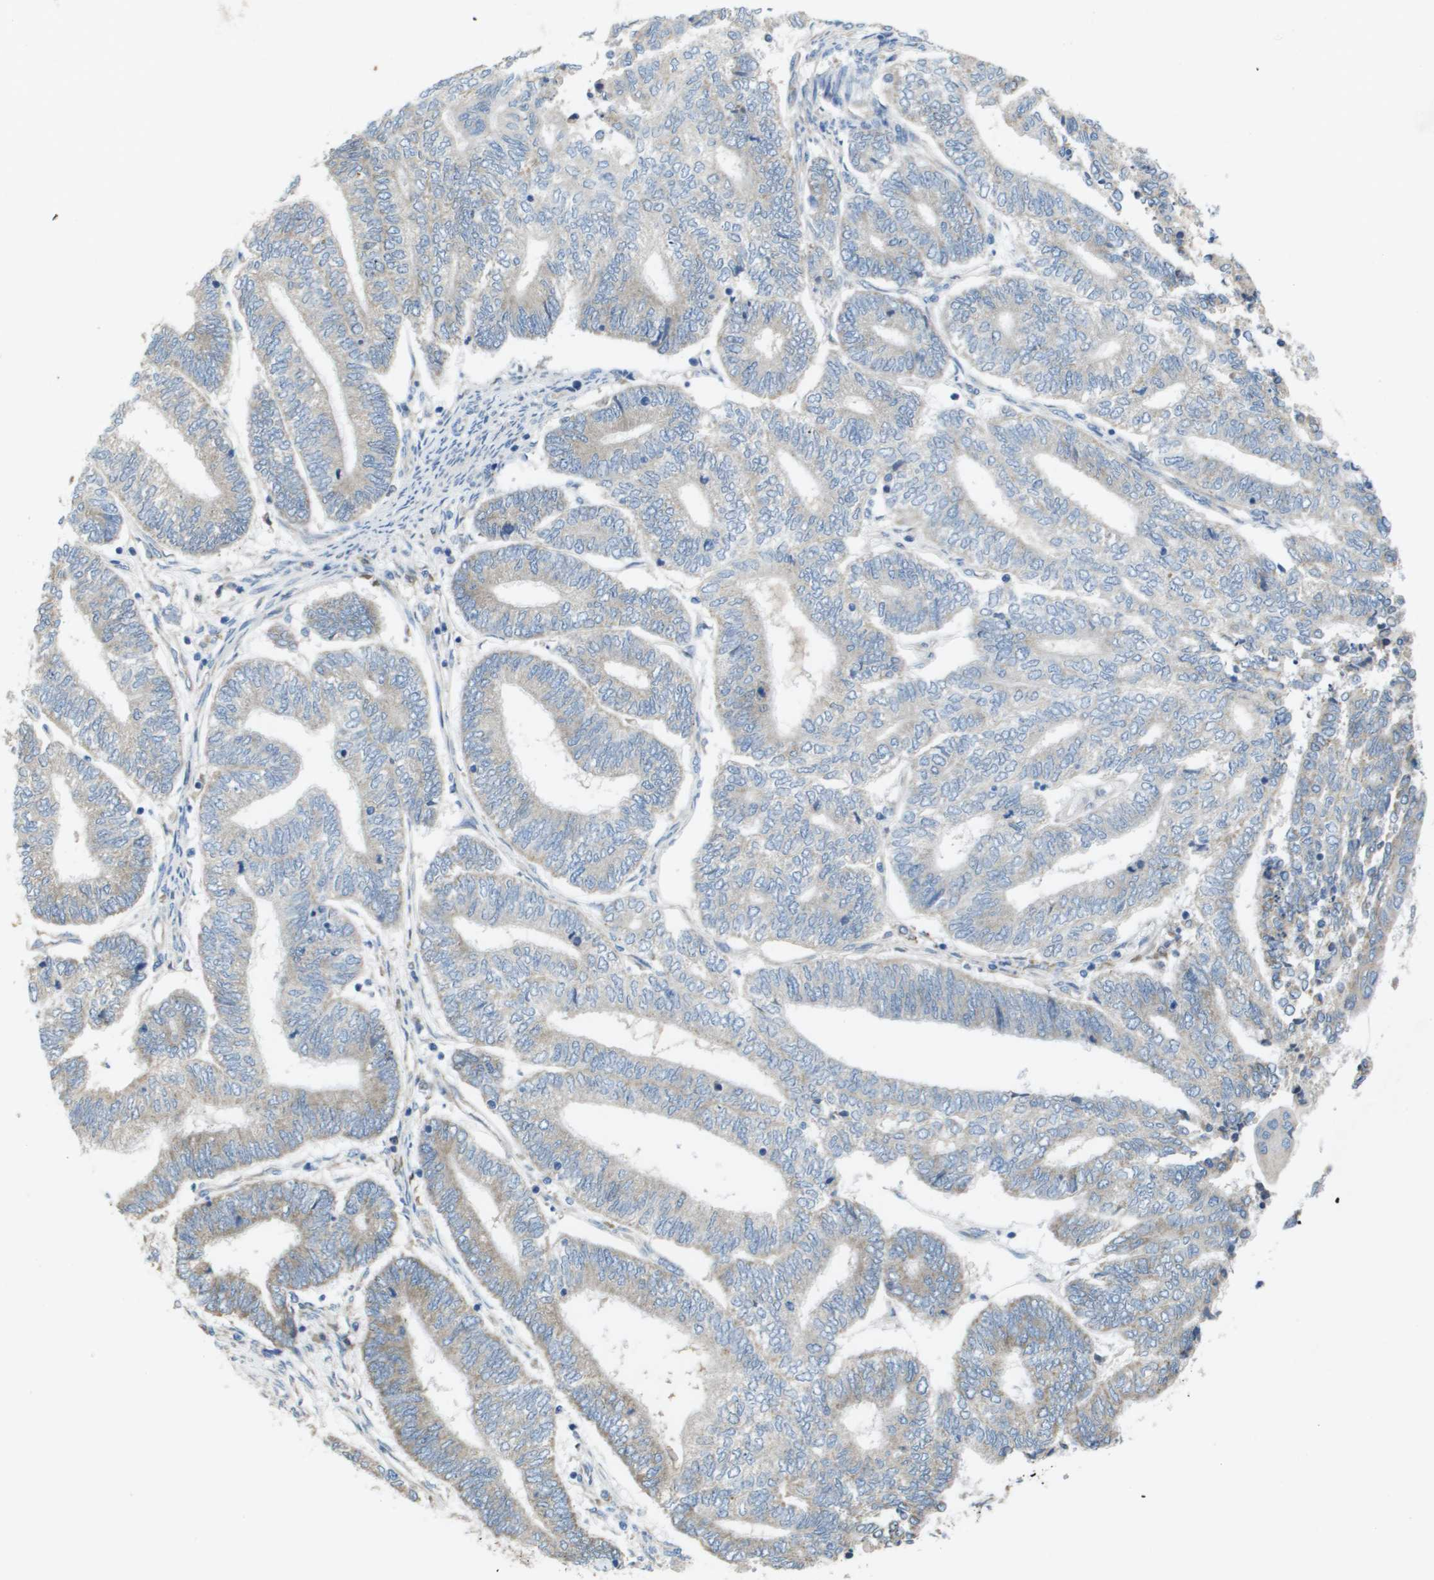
{"staining": {"intensity": "weak", "quantity": "25%-75%", "location": "cytoplasmic/membranous"}, "tissue": "endometrial cancer", "cell_type": "Tumor cells", "image_type": "cancer", "snomed": [{"axis": "morphology", "description": "Adenocarcinoma, NOS"}, {"axis": "topography", "description": "Uterus"}, {"axis": "topography", "description": "Endometrium"}], "caption": "A photomicrograph showing weak cytoplasmic/membranous staining in approximately 25%-75% of tumor cells in adenocarcinoma (endometrial), as visualized by brown immunohistochemical staining.", "gene": "CLCN2", "patient": {"sex": "female", "age": 70}}